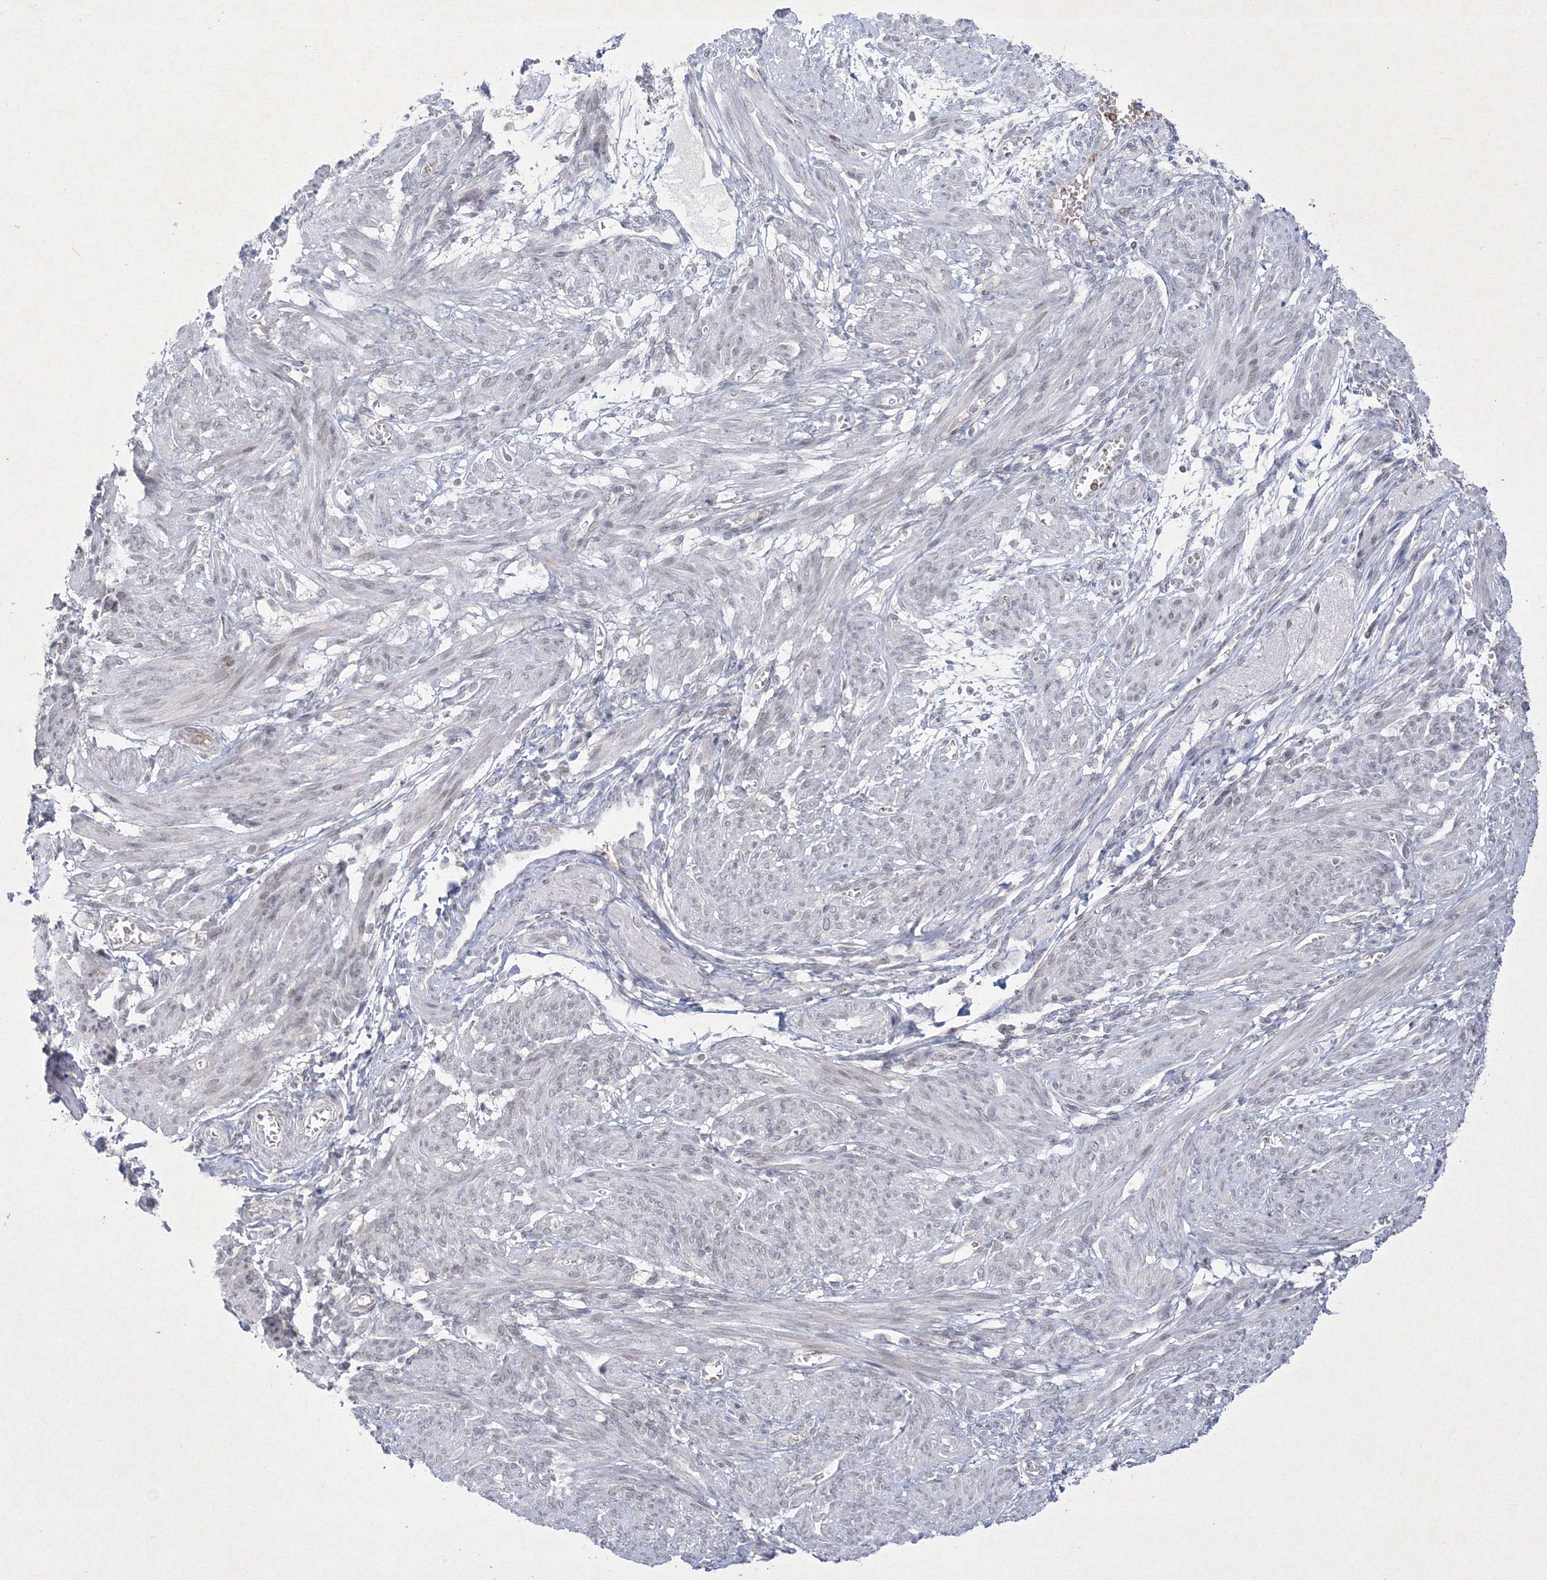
{"staining": {"intensity": "negative", "quantity": "none", "location": "none"}, "tissue": "smooth muscle", "cell_type": "Smooth muscle cells", "image_type": "normal", "snomed": [{"axis": "morphology", "description": "Normal tissue, NOS"}, {"axis": "topography", "description": "Smooth muscle"}], "caption": "Immunohistochemistry (IHC) image of normal smooth muscle: smooth muscle stained with DAB reveals no significant protein staining in smooth muscle cells.", "gene": "NXPE3", "patient": {"sex": "female", "age": 39}}